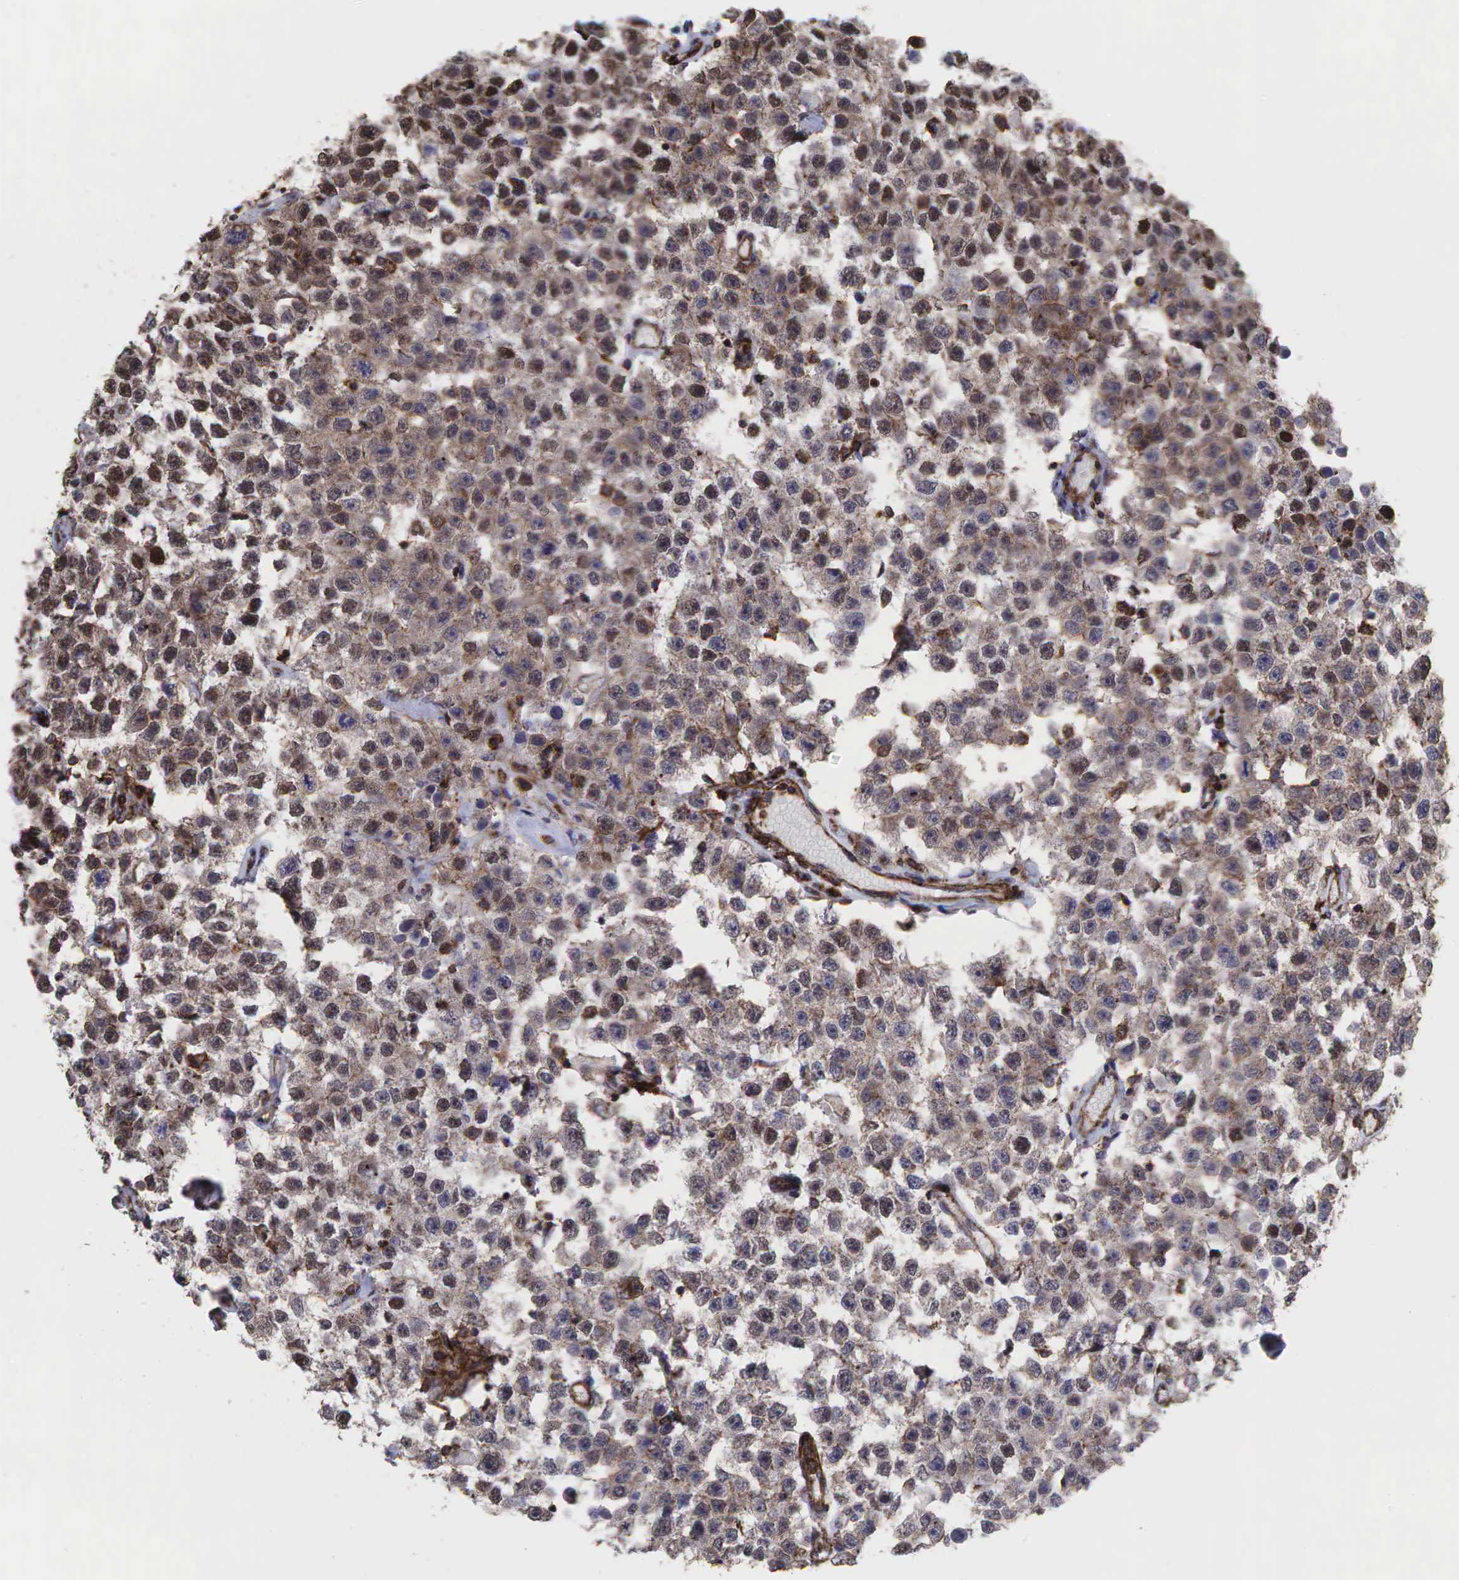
{"staining": {"intensity": "weak", "quantity": ">75%", "location": "cytoplasmic/membranous"}, "tissue": "testis cancer", "cell_type": "Tumor cells", "image_type": "cancer", "snomed": [{"axis": "morphology", "description": "Seminoma, NOS"}, {"axis": "topography", "description": "Testis"}], "caption": "This histopathology image exhibits immunohistochemistry staining of human testis cancer (seminoma), with low weak cytoplasmic/membranous staining in about >75% of tumor cells.", "gene": "GPRASP1", "patient": {"sex": "male", "age": 52}}